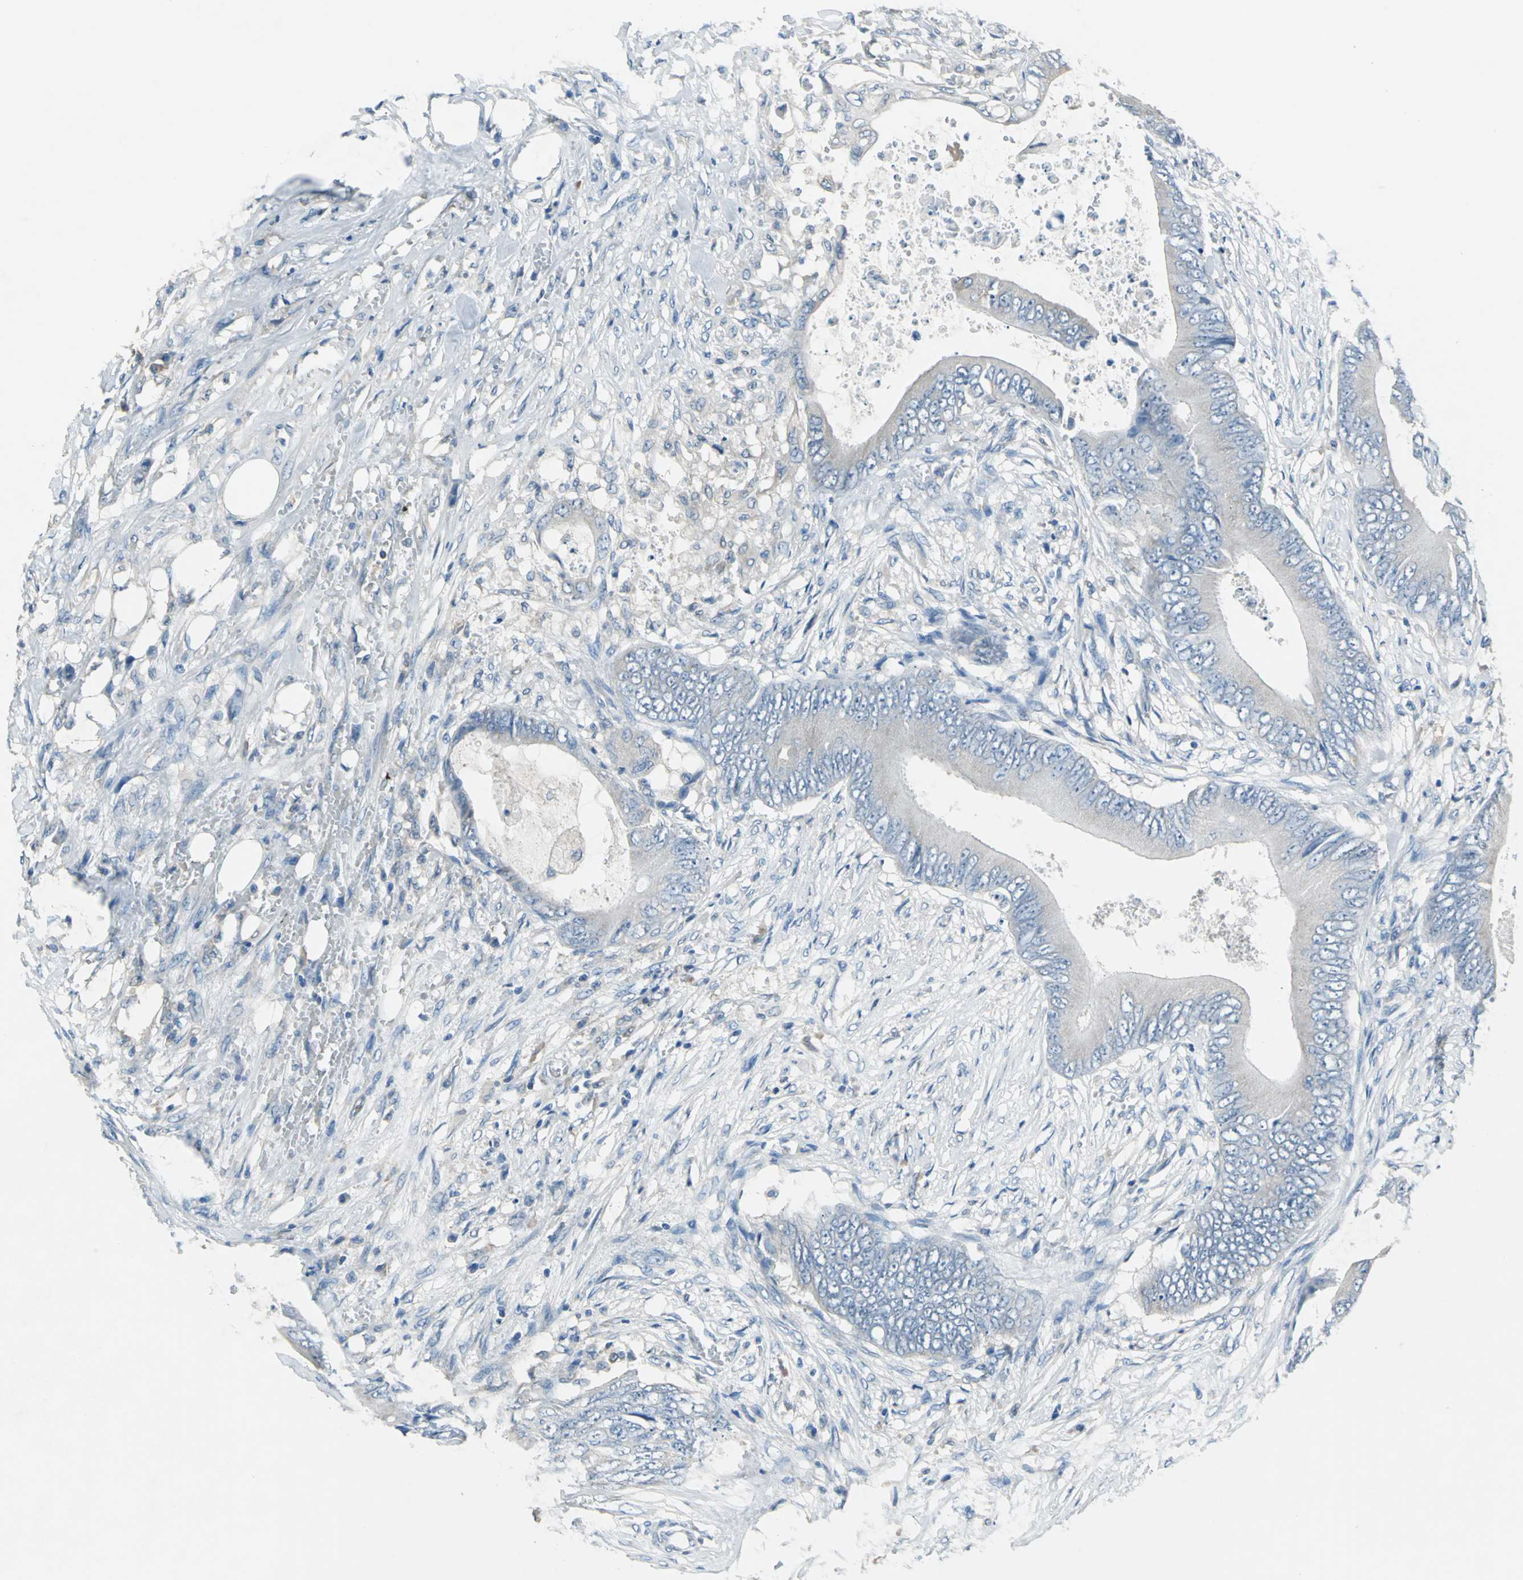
{"staining": {"intensity": "negative", "quantity": "none", "location": "none"}, "tissue": "colorectal cancer", "cell_type": "Tumor cells", "image_type": "cancer", "snomed": [{"axis": "morphology", "description": "Normal tissue, NOS"}, {"axis": "morphology", "description": "Adenocarcinoma, NOS"}, {"axis": "topography", "description": "Rectum"}, {"axis": "topography", "description": "Peripheral nerve tissue"}], "caption": "The immunohistochemistry micrograph has no significant positivity in tumor cells of adenocarcinoma (colorectal) tissue.", "gene": "PRKCA", "patient": {"sex": "female", "age": 77}}